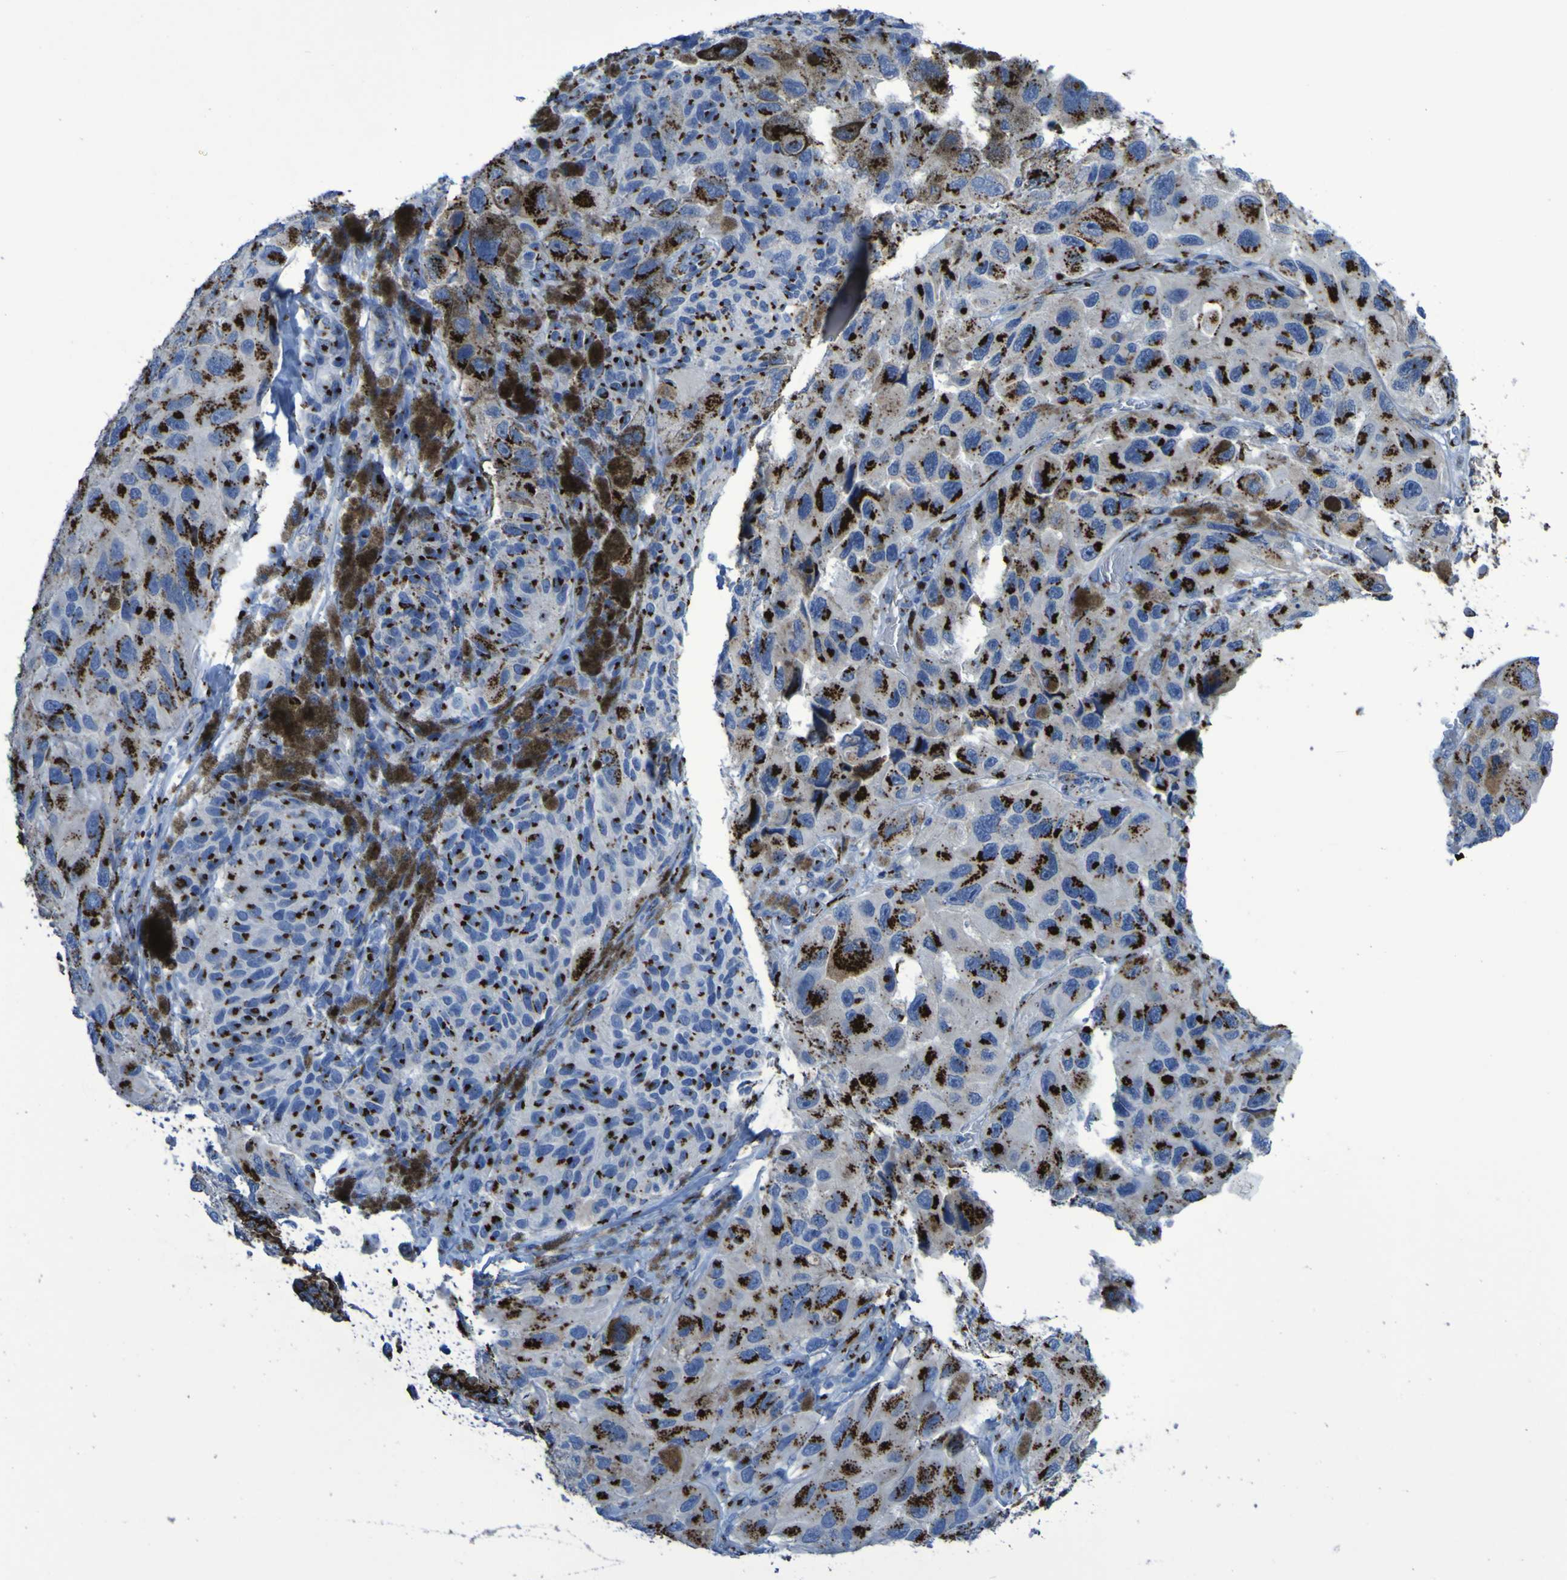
{"staining": {"intensity": "strong", "quantity": ">75%", "location": "cytoplasmic/membranous"}, "tissue": "melanoma", "cell_type": "Tumor cells", "image_type": "cancer", "snomed": [{"axis": "morphology", "description": "Malignant melanoma, NOS"}, {"axis": "topography", "description": "Skin"}], "caption": "Immunohistochemical staining of malignant melanoma demonstrates high levels of strong cytoplasmic/membranous protein positivity in approximately >75% of tumor cells.", "gene": "GOLM1", "patient": {"sex": "female", "age": 73}}